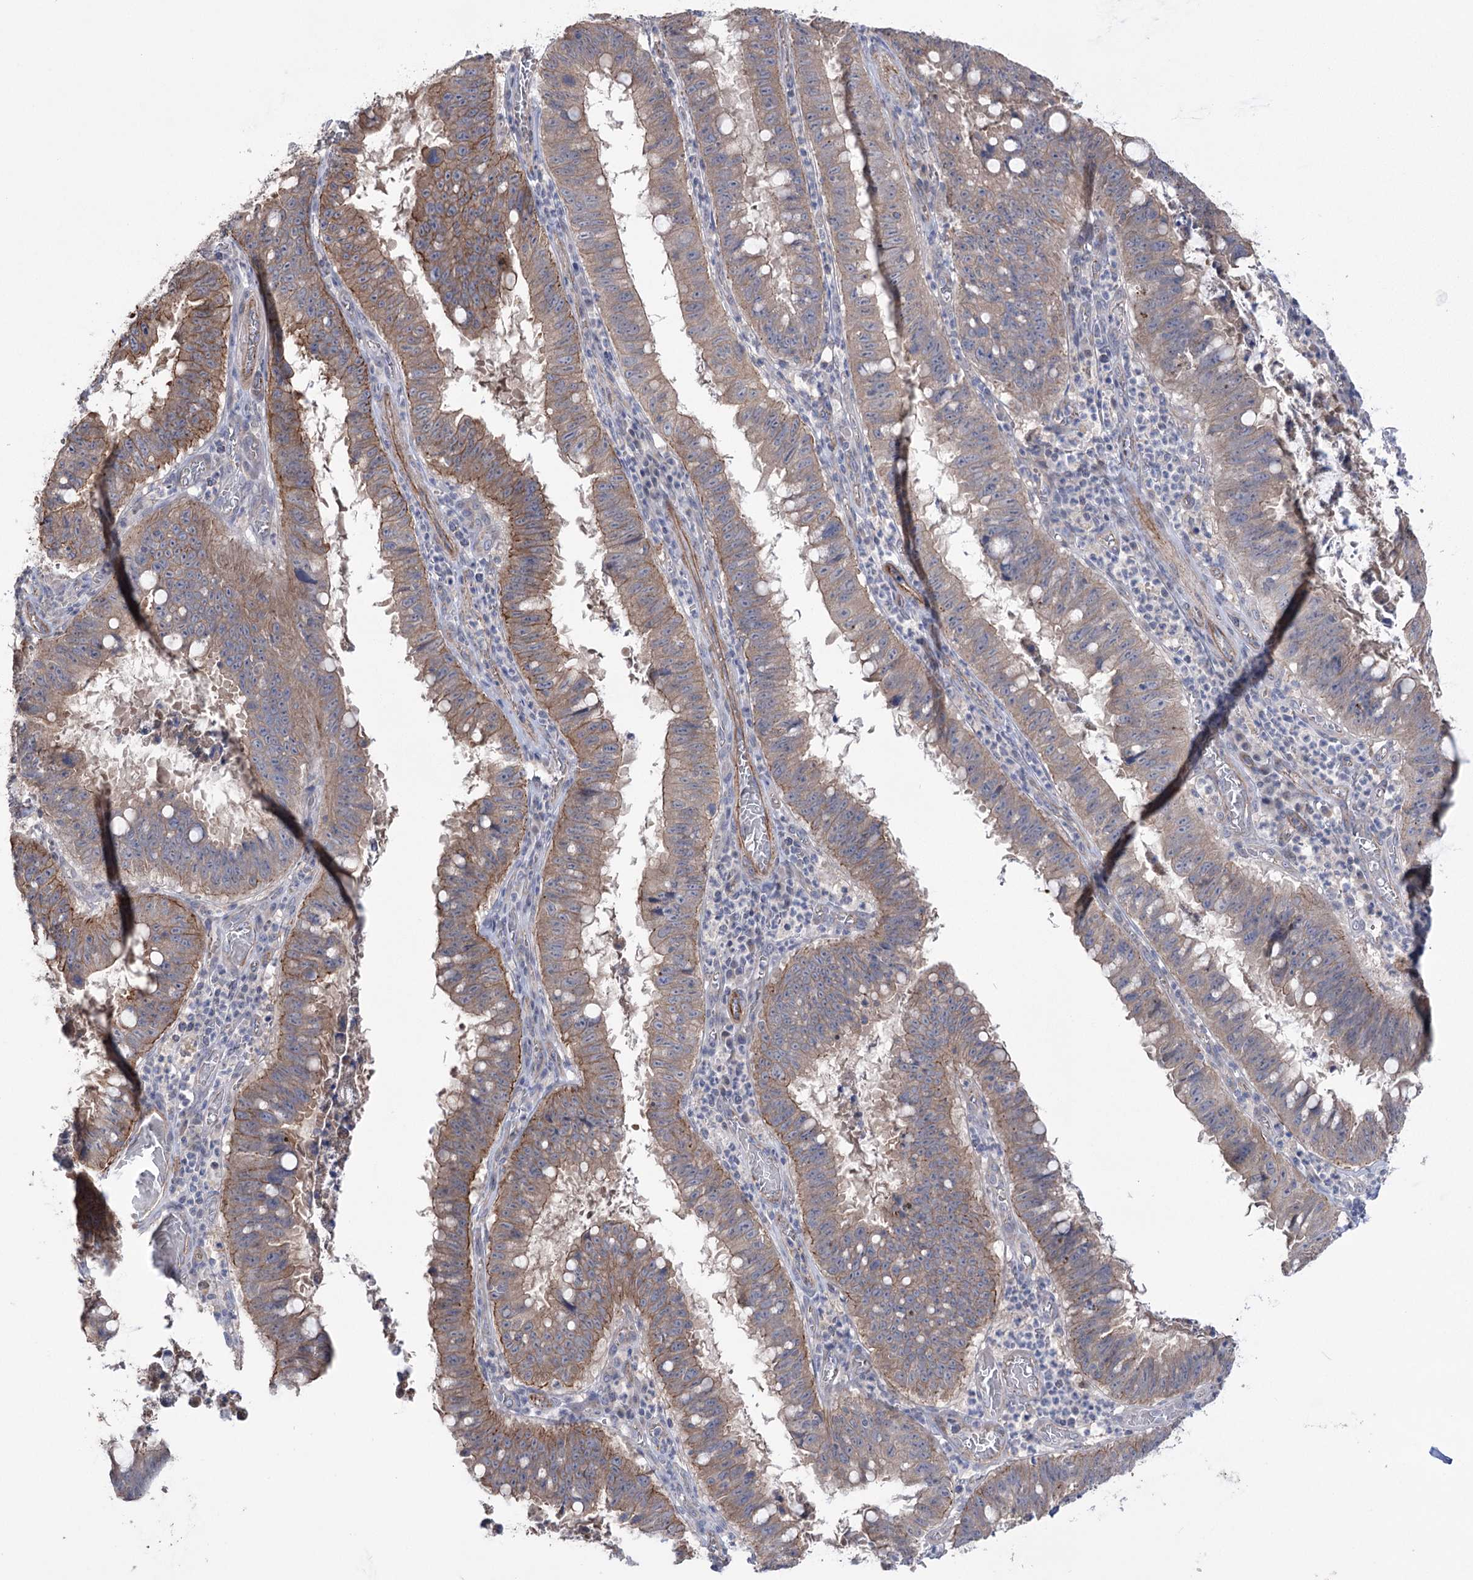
{"staining": {"intensity": "weak", "quantity": "25%-75%", "location": "cytoplasmic/membranous"}, "tissue": "stomach cancer", "cell_type": "Tumor cells", "image_type": "cancer", "snomed": [{"axis": "morphology", "description": "Adenocarcinoma, NOS"}, {"axis": "topography", "description": "Stomach"}], "caption": "IHC histopathology image of neoplastic tissue: stomach cancer (adenocarcinoma) stained using immunohistochemistry (IHC) exhibits low levels of weak protein expression localized specifically in the cytoplasmic/membranous of tumor cells, appearing as a cytoplasmic/membranous brown color.", "gene": "TRIM71", "patient": {"sex": "male", "age": 59}}